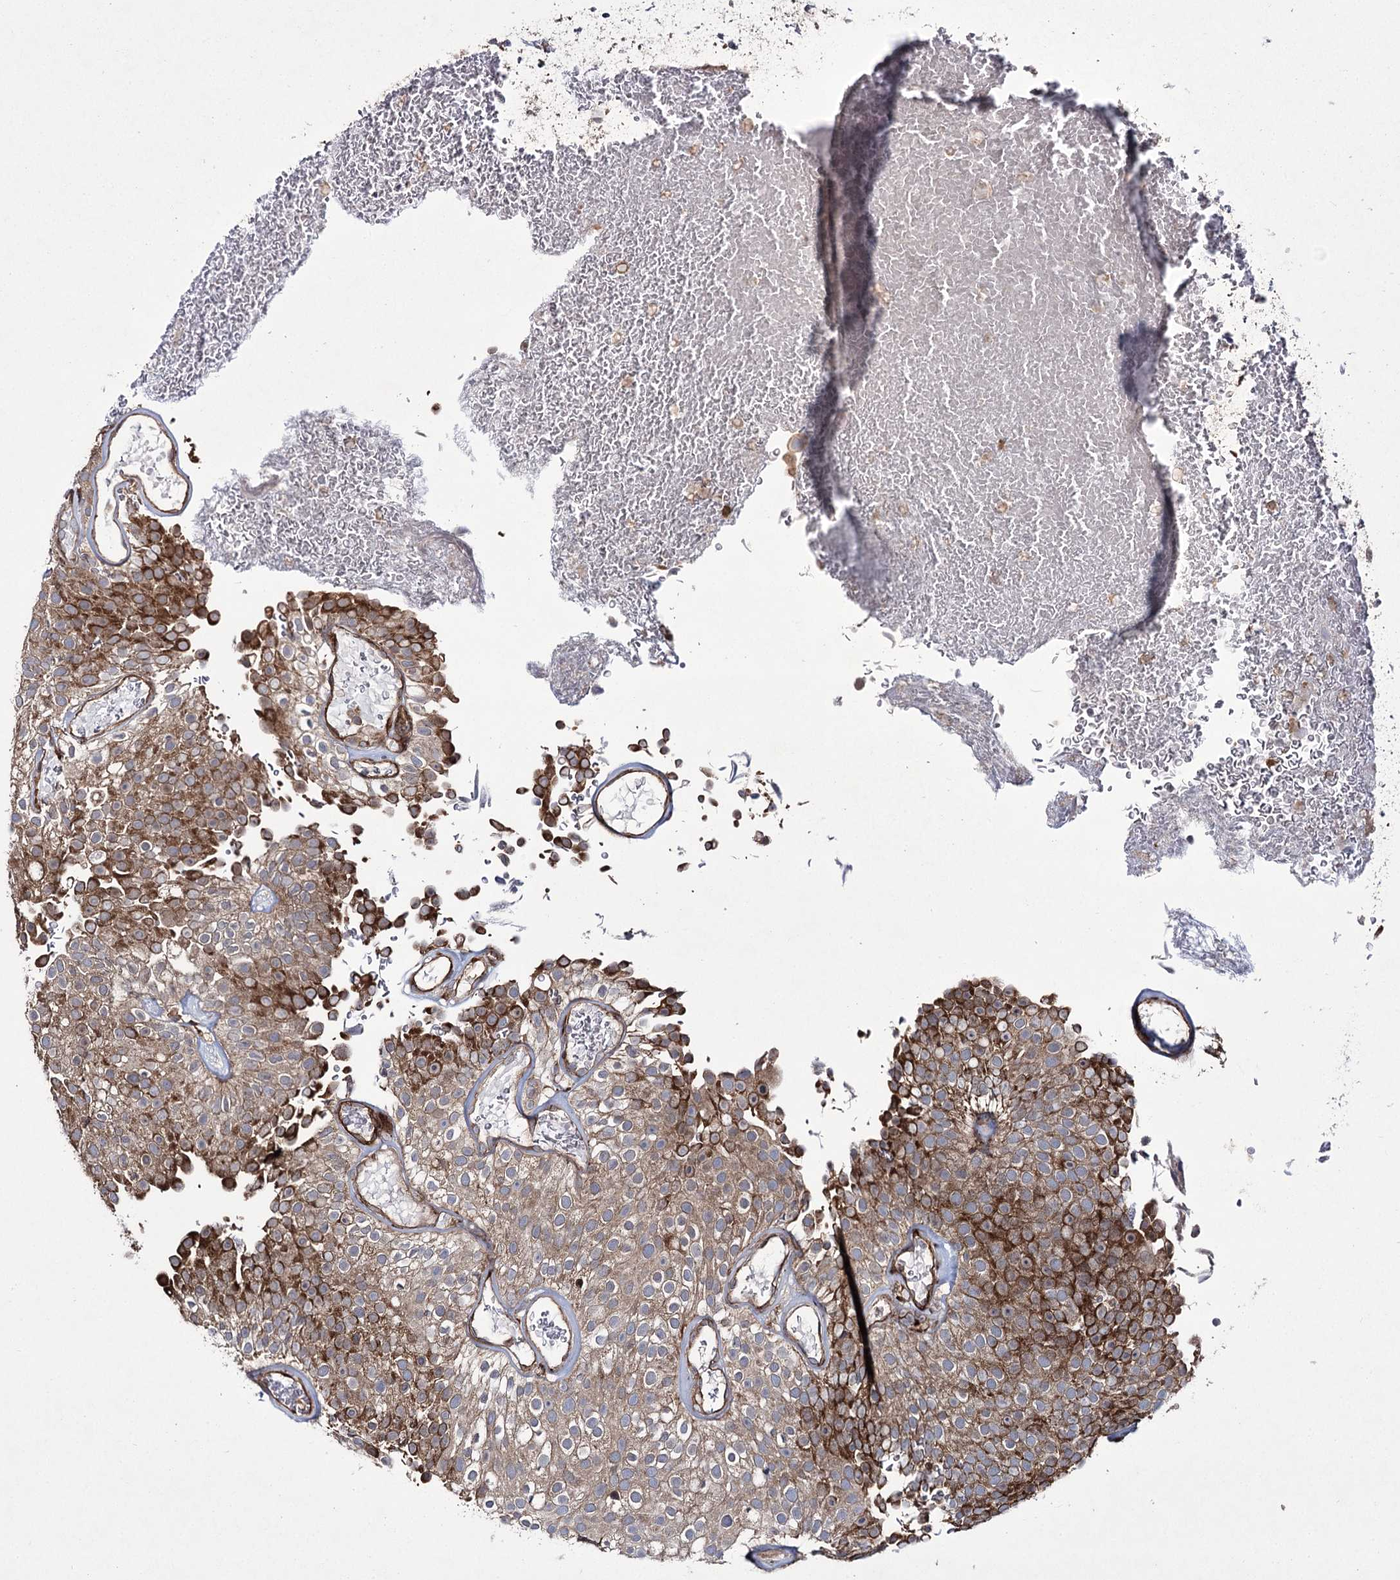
{"staining": {"intensity": "moderate", "quantity": ">75%", "location": "cytoplasmic/membranous"}, "tissue": "urothelial cancer", "cell_type": "Tumor cells", "image_type": "cancer", "snomed": [{"axis": "morphology", "description": "Urothelial carcinoma, Low grade"}, {"axis": "topography", "description": "Urinary bladder"}], "caption": "Urothelial cancer was stained to show a protein in brown. There is medium levels of moderate cytoplasmic/membranous staining in approximately >75% of tumor cells.", "gene": "HECTD2", "patient": {"sex": "male", "age": 78}}